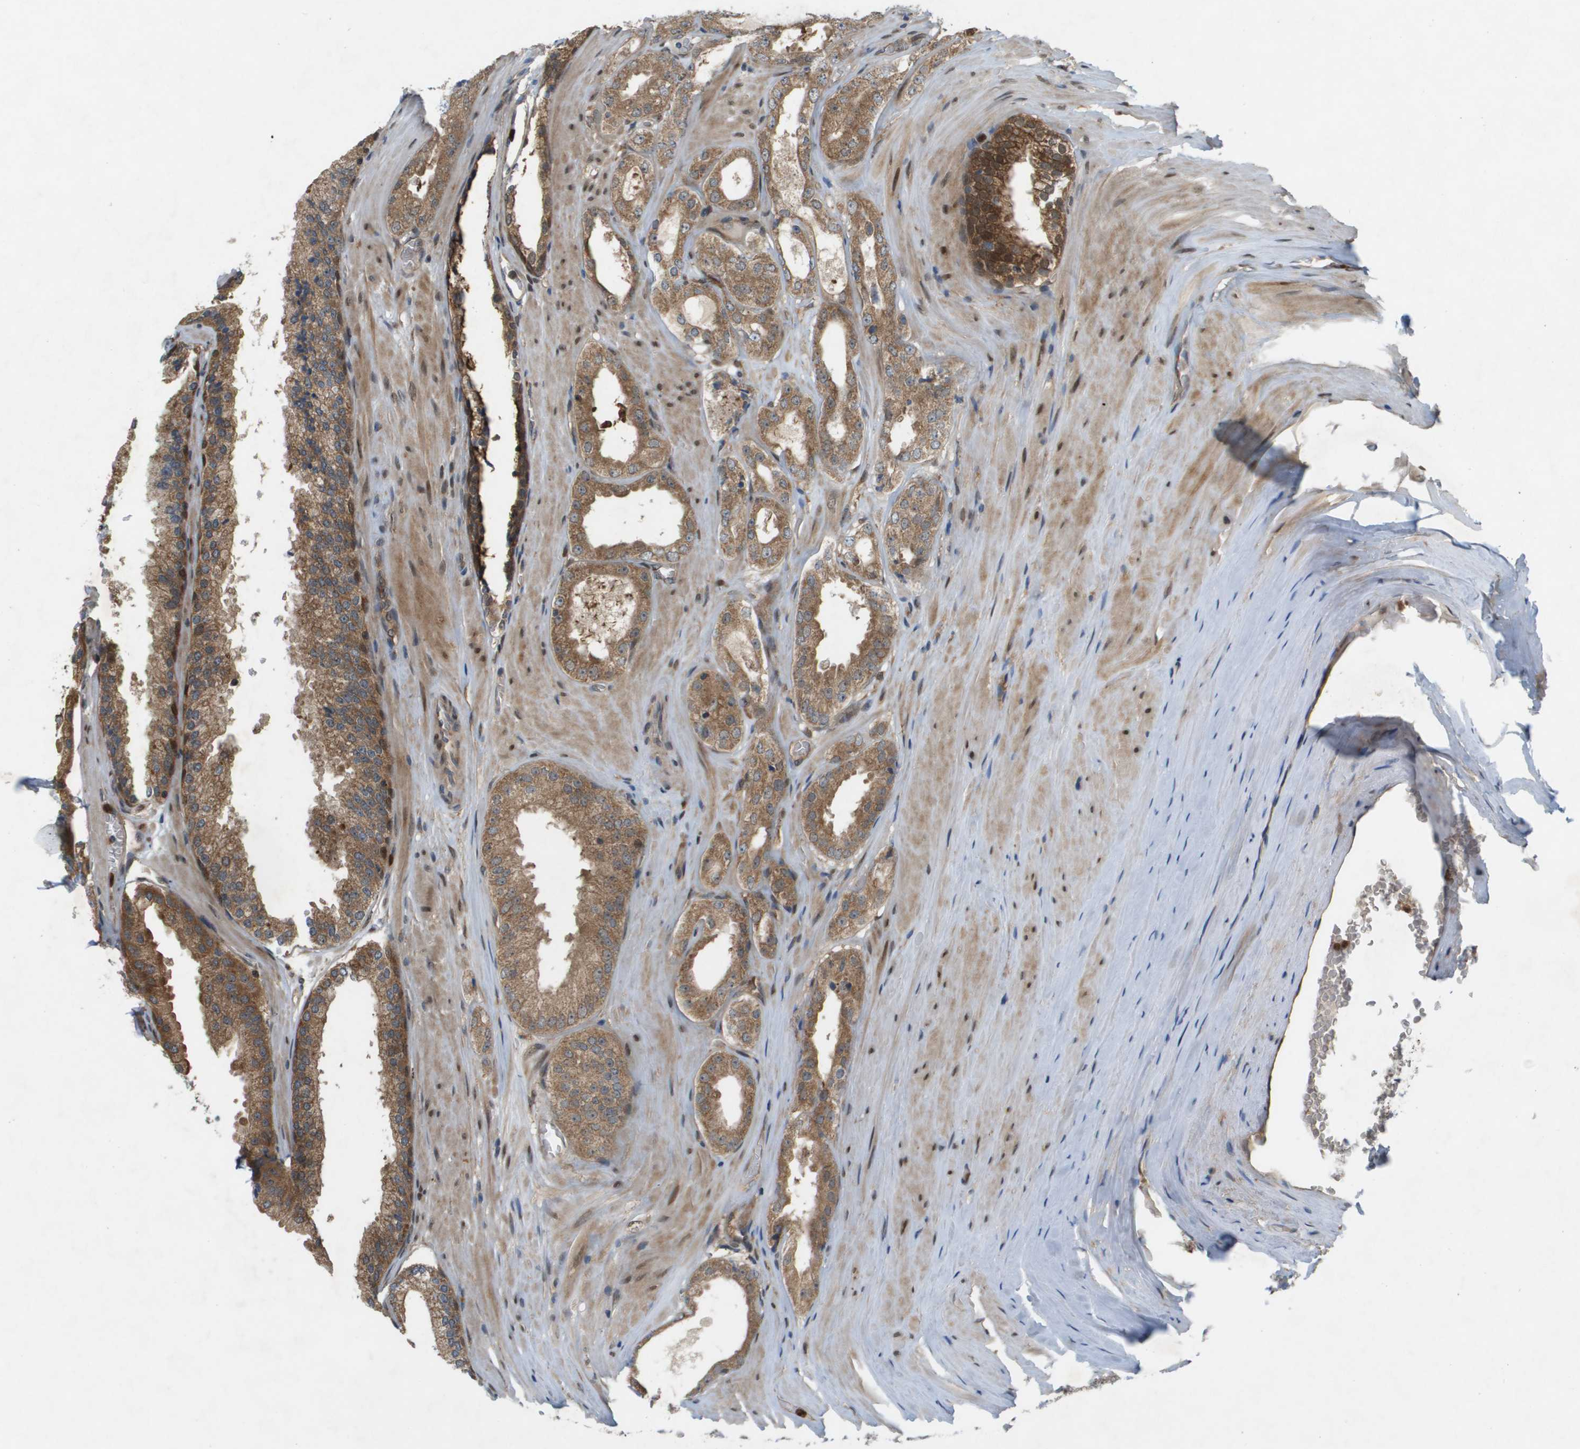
{"staining": {"intensity": "moderate", "quantity": ">75%", "location": "cytoplasmic/membranous"}, "tissue": "prostate cancer", "cell_type": "Tumor cells", "image_type": "cancer", "snomed": [{"axis": "morphology", "description": "Adenocarcinoma, High grade"}, {"axis": "topography", "description": "Prostate"}], "caption": "High-grade adenocarcinoma (prostate) tissue demonstrates moderate cytoplasmic/membranous positivity in about >75% of tumor cells", "gene": "PALD1", "patient": {"sex": "male", "age": 65}}